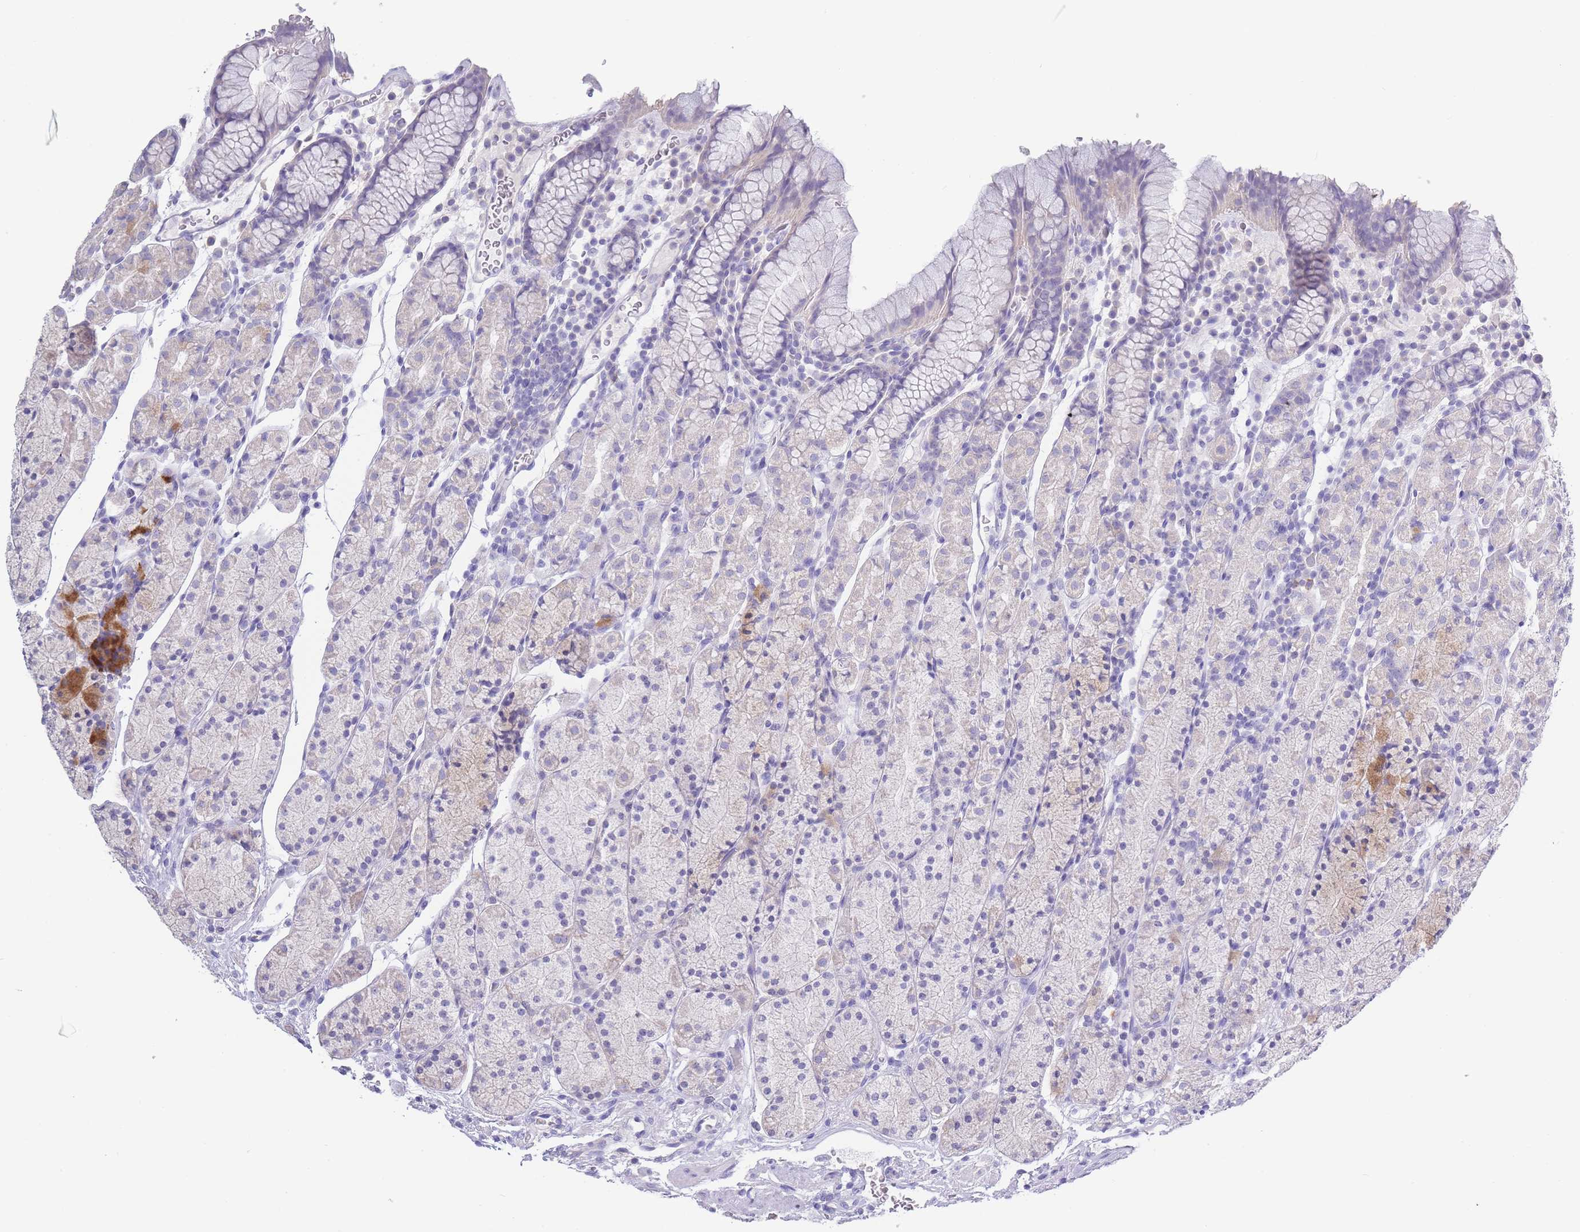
{"staining": {"intensity": "negative", "quantity": "none", "location": "none"}, "tissue": "stomach", "cell_type": "Glandular cells", "image_type": "normal", "snomed": [{"axis": "morphology", "description": "Normal tissue, NOS"}, {"axis": "topography", "description": "Stomach, upper"}, {"axis": "topography", "description": "Stomach"}], "caption": "This is an IHC photomicrograph of normal human stomach. There is no staining in glandular cells.", "gene": "CD37", "patient": {"sex": "male", "age": 62}}